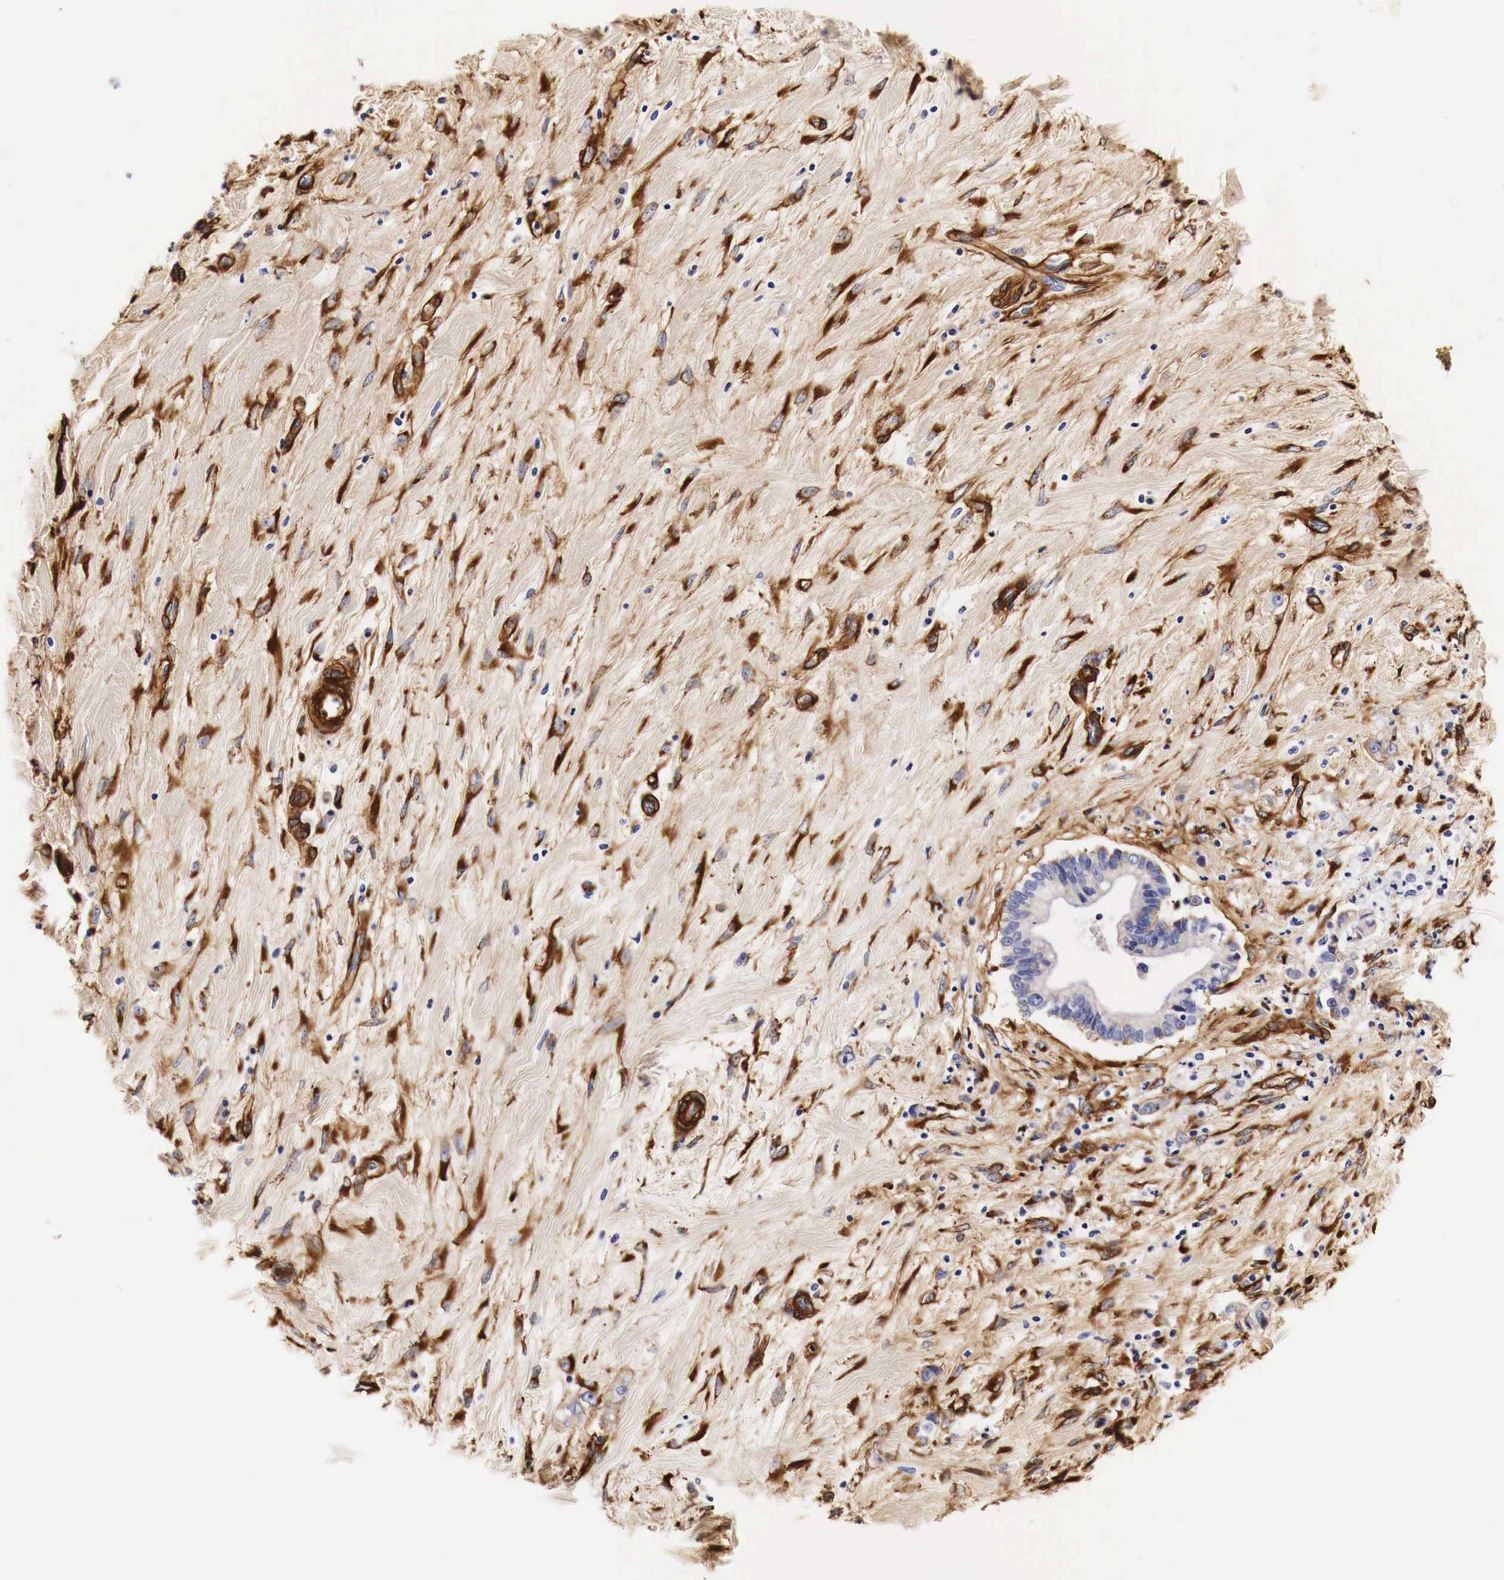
{"staining": {"intensity": "weak", "quantity": "<25%", "location": "cytoplasmic/membranous"}, "tissue": "liver cancer", "cell_type": "Tumor cells", "image_type": "cancer", "snomed": [{"axis": "morphology", "description": "Cholangiocarcinoma"}, {"axis": "topography", "description": "Liver"}], "caption": "Tumor cells show no significant protein positivity in liver cancer (cholangiocarcinoma).", "gene": "LAMB2", "patient": {"sex": "male", "age": 57}}